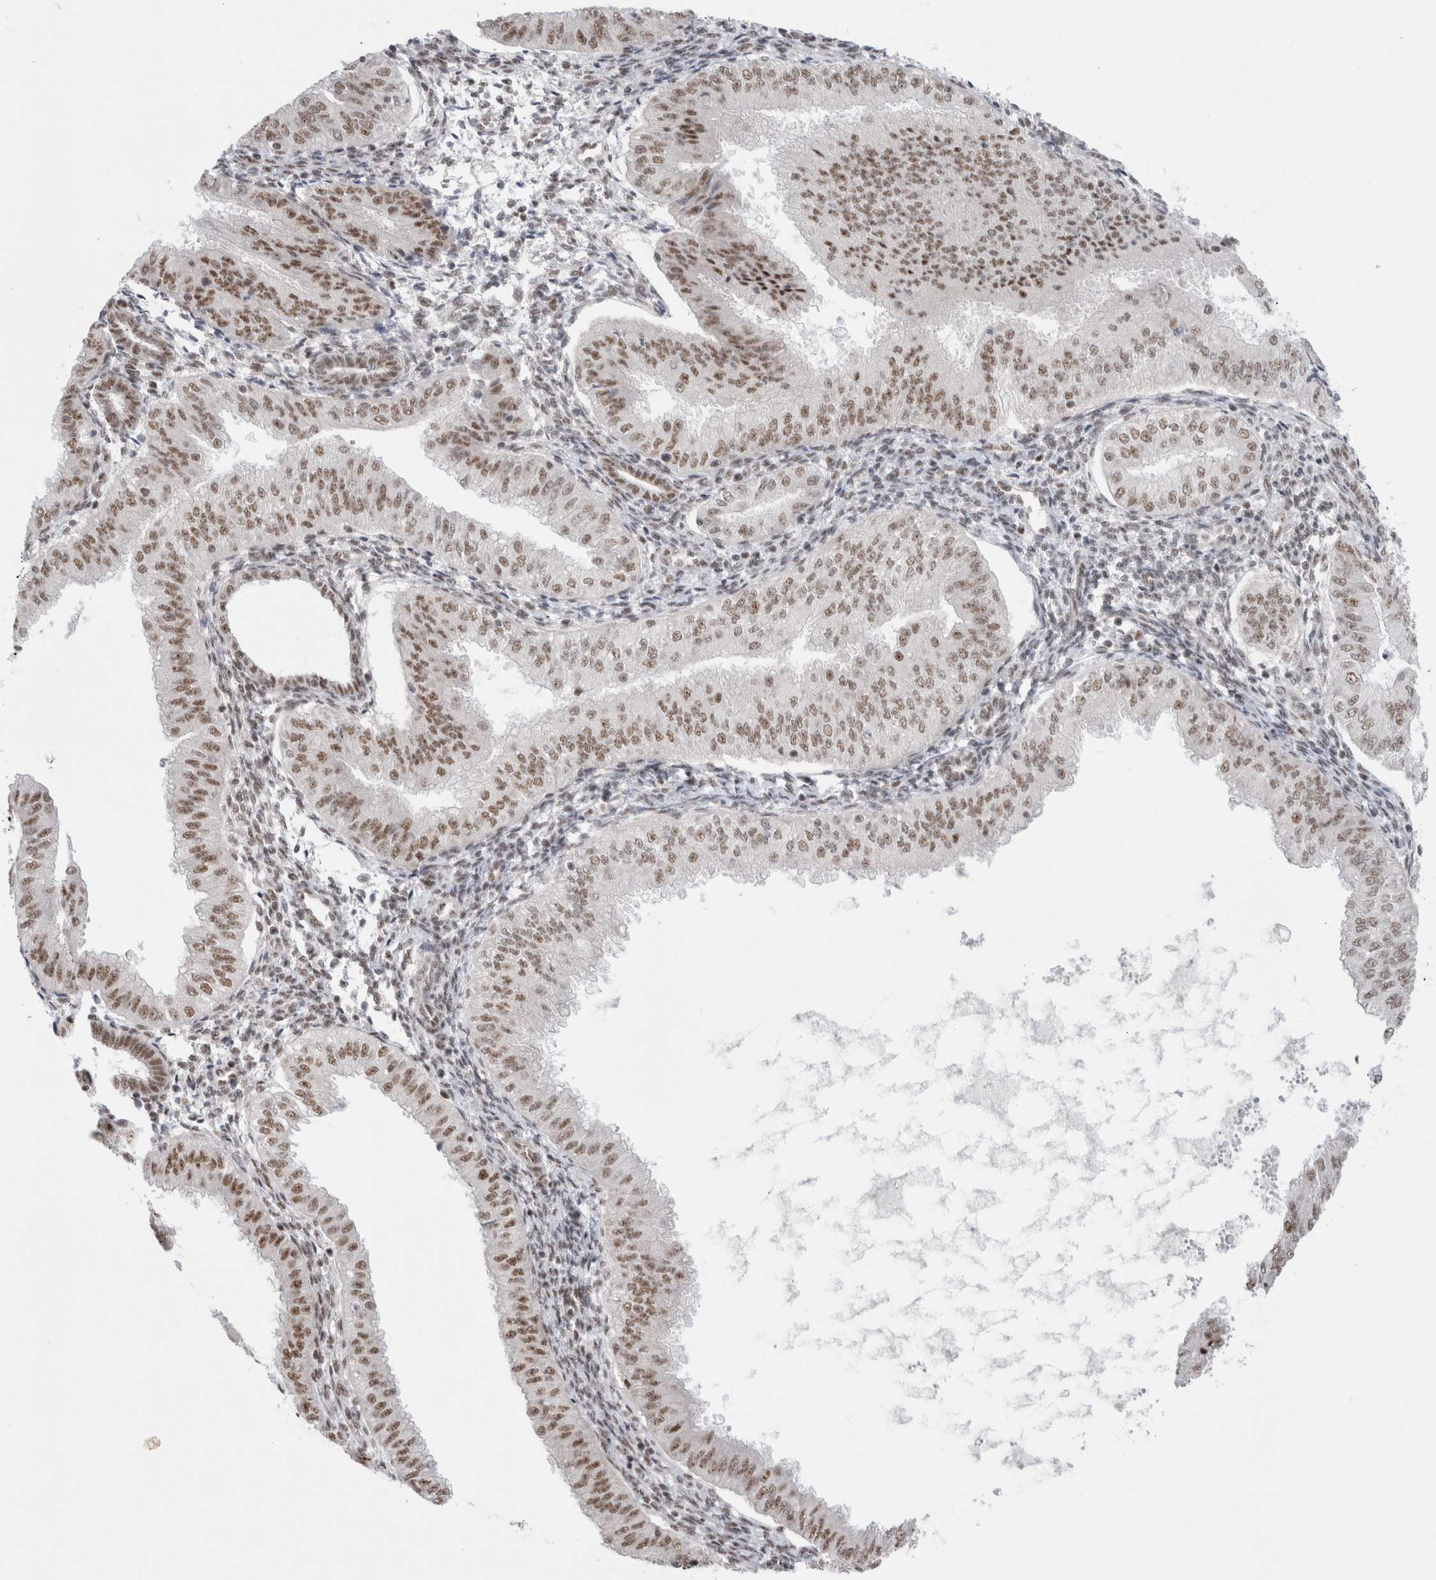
{"staining": {"intensity": "moderate", "quantity": ">75%", "location": "nuclear"}, "tissue": "endometrial cancer", "cell_type": "Tumor cells", "image_type": "cancer", "snomed": [{"axis": "morphology", "description": "Normal tissue, NOS"}, {"axis": "morphology", "description": "Adenocarcinoma, NOS"}, {"axis": "topography", "description": "Endometrium"}], "caption": "Endometrial cancer (adenocarcinoma) stained with a protein marker exhibits moderate staining in tumor cells.", "gene": "TRMT12", "patient": {"sex": "female", "age": 53}}